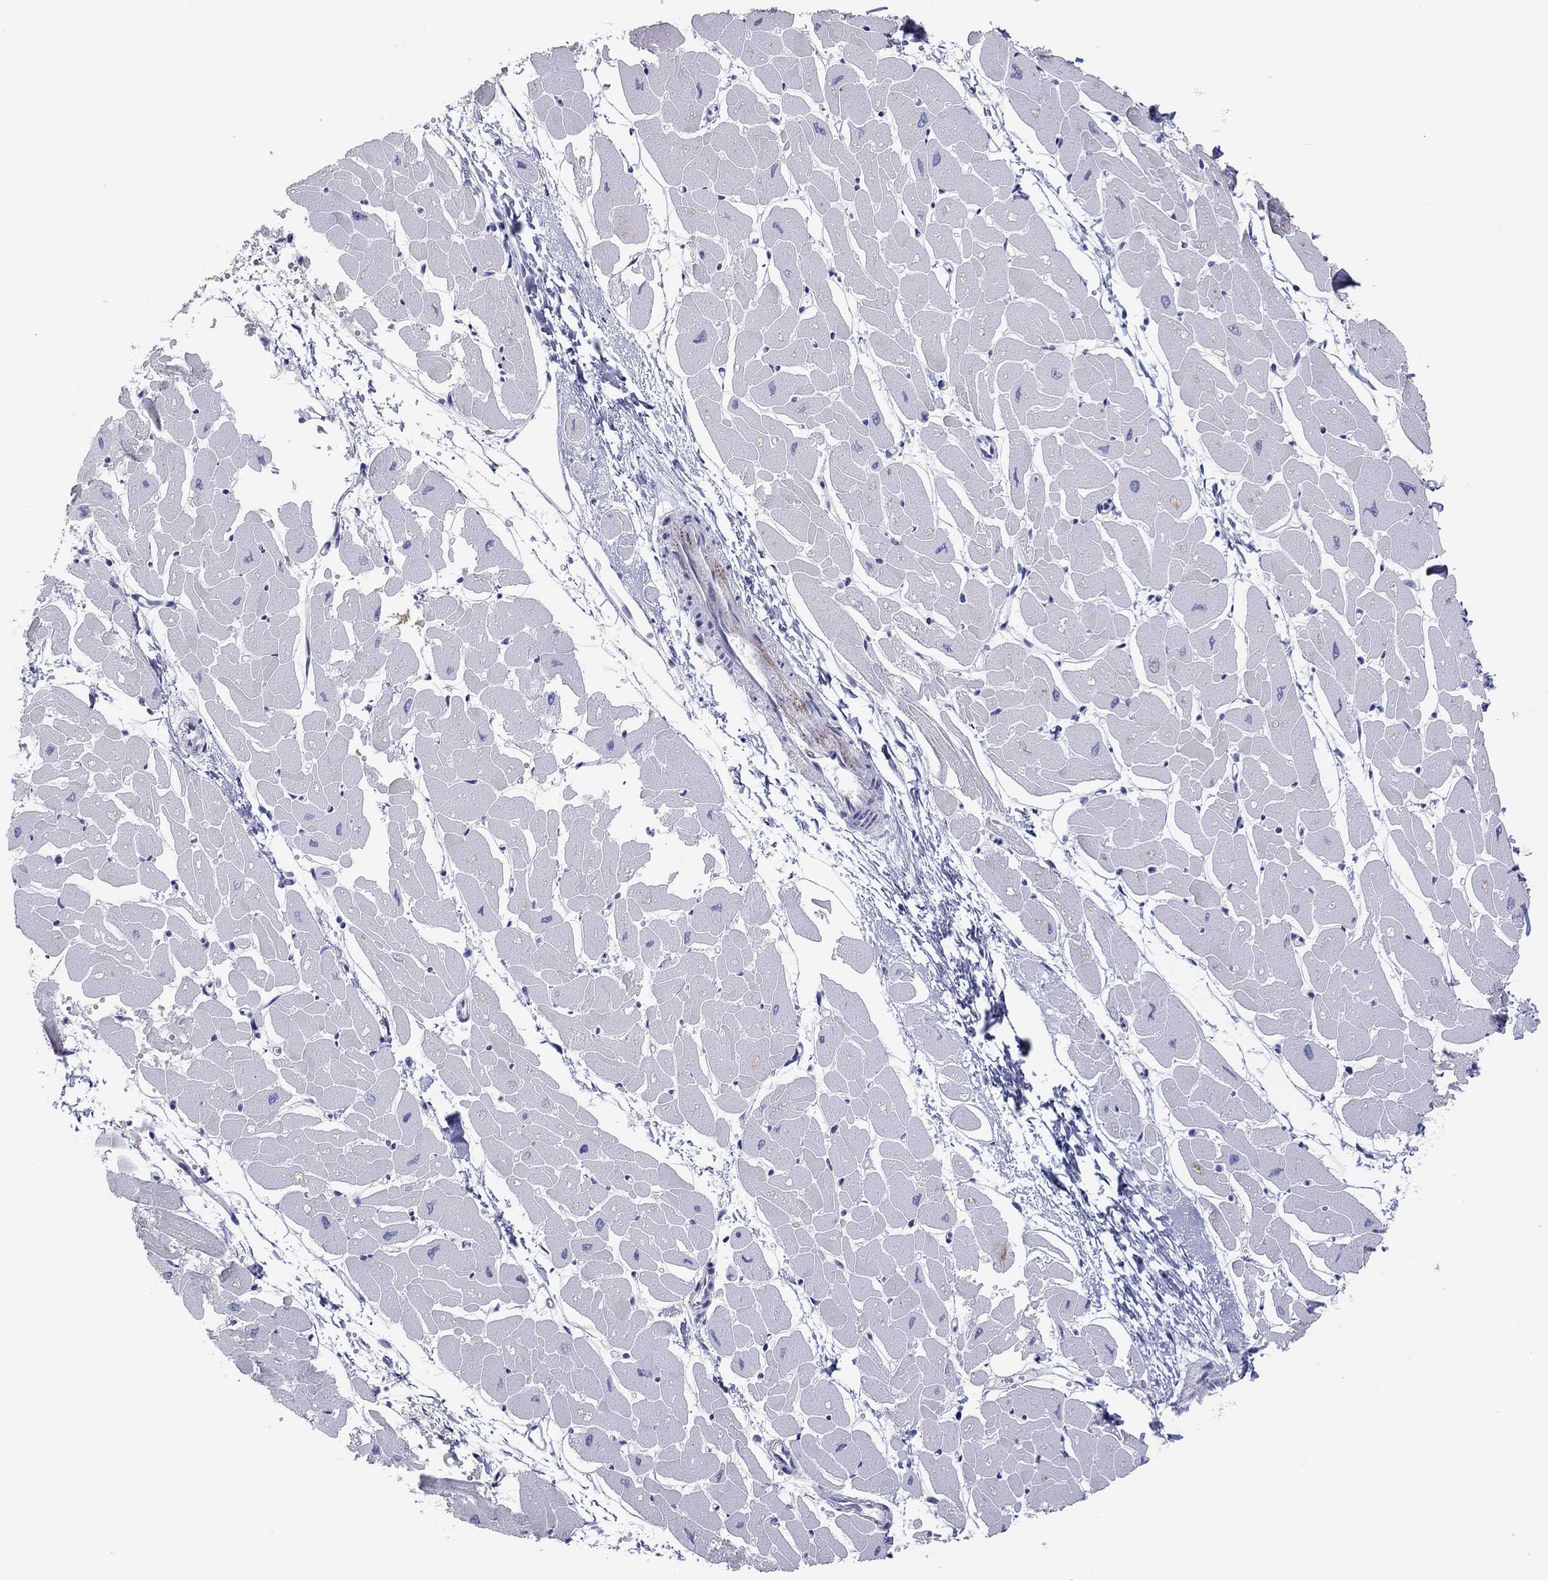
{"staining": {"intensity": "negative", "quantity": "none", "location": "none"}, "tissue": "heart muscle", "cell_type": "Cardiomyocytes", "image_type": "normal", "snomed": [{"axis": "morphology", "description": "Normal tissue, NOS"}, {"axis": "topography", "description": "Heart"}], "caption": "IHC of benign heart muscle displays no positivity in cardiomyocytes.", "gene": "CPNE6", "patient": {"sex": "male", "age": 57}}